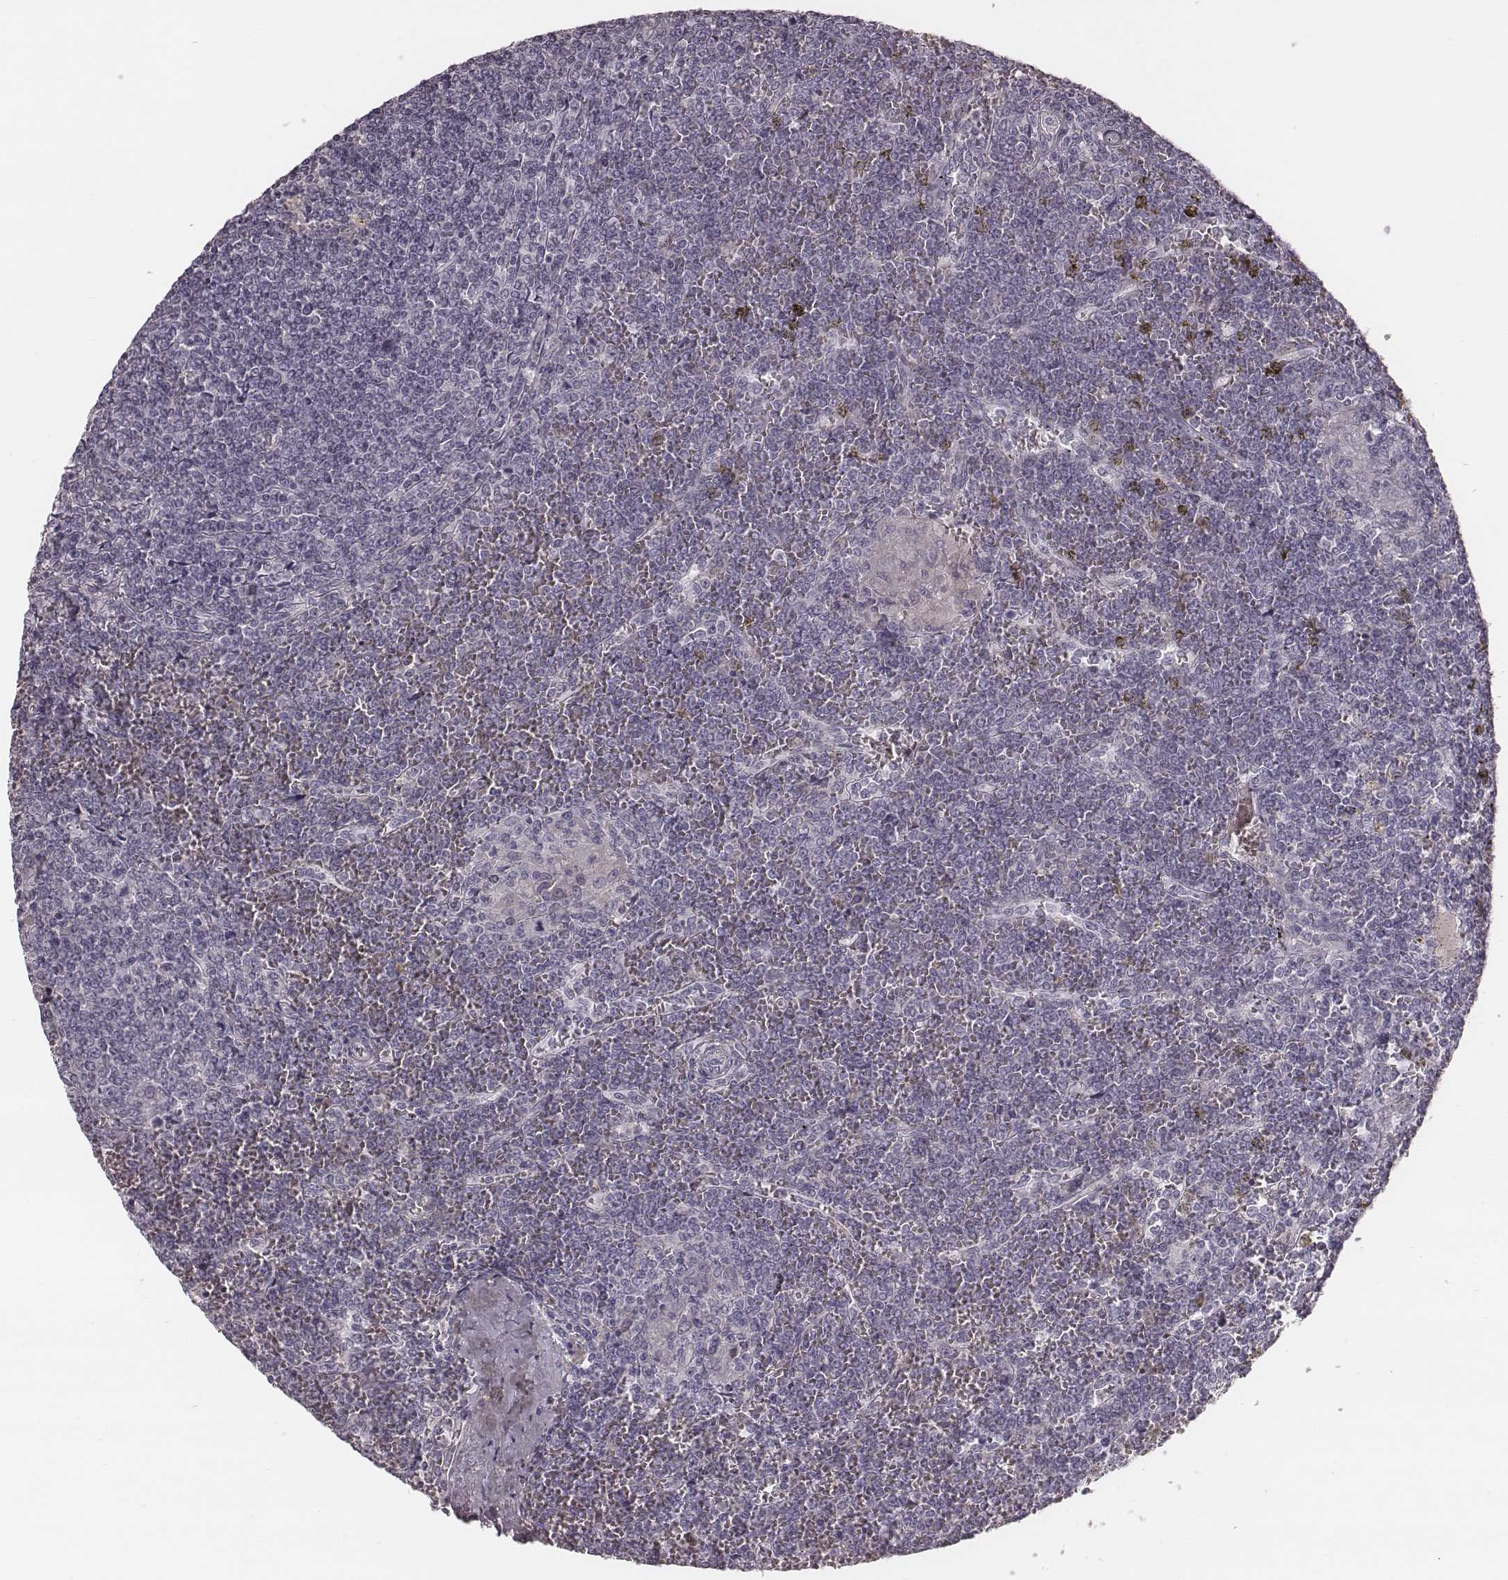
{"staining": {"intensity": "negative", "quantity": "none", "location": "none"}, "tissue": "lymphoma", "cell_type": "Tumor cells", "image_type": "cancer", "snomed": [{"axis": "morphology", "description": "Malignant lymphoma, non-Hodgkin's type, Low grade"}, {"axis": "topography", "description": "Spleen"}], "caption": "IHC image of human lymphoma stained for a protein (brown), which reveals no positivity in tumor cells.", "gene": "SMIM24", "patient": {"sex": "female", "age": 19}}